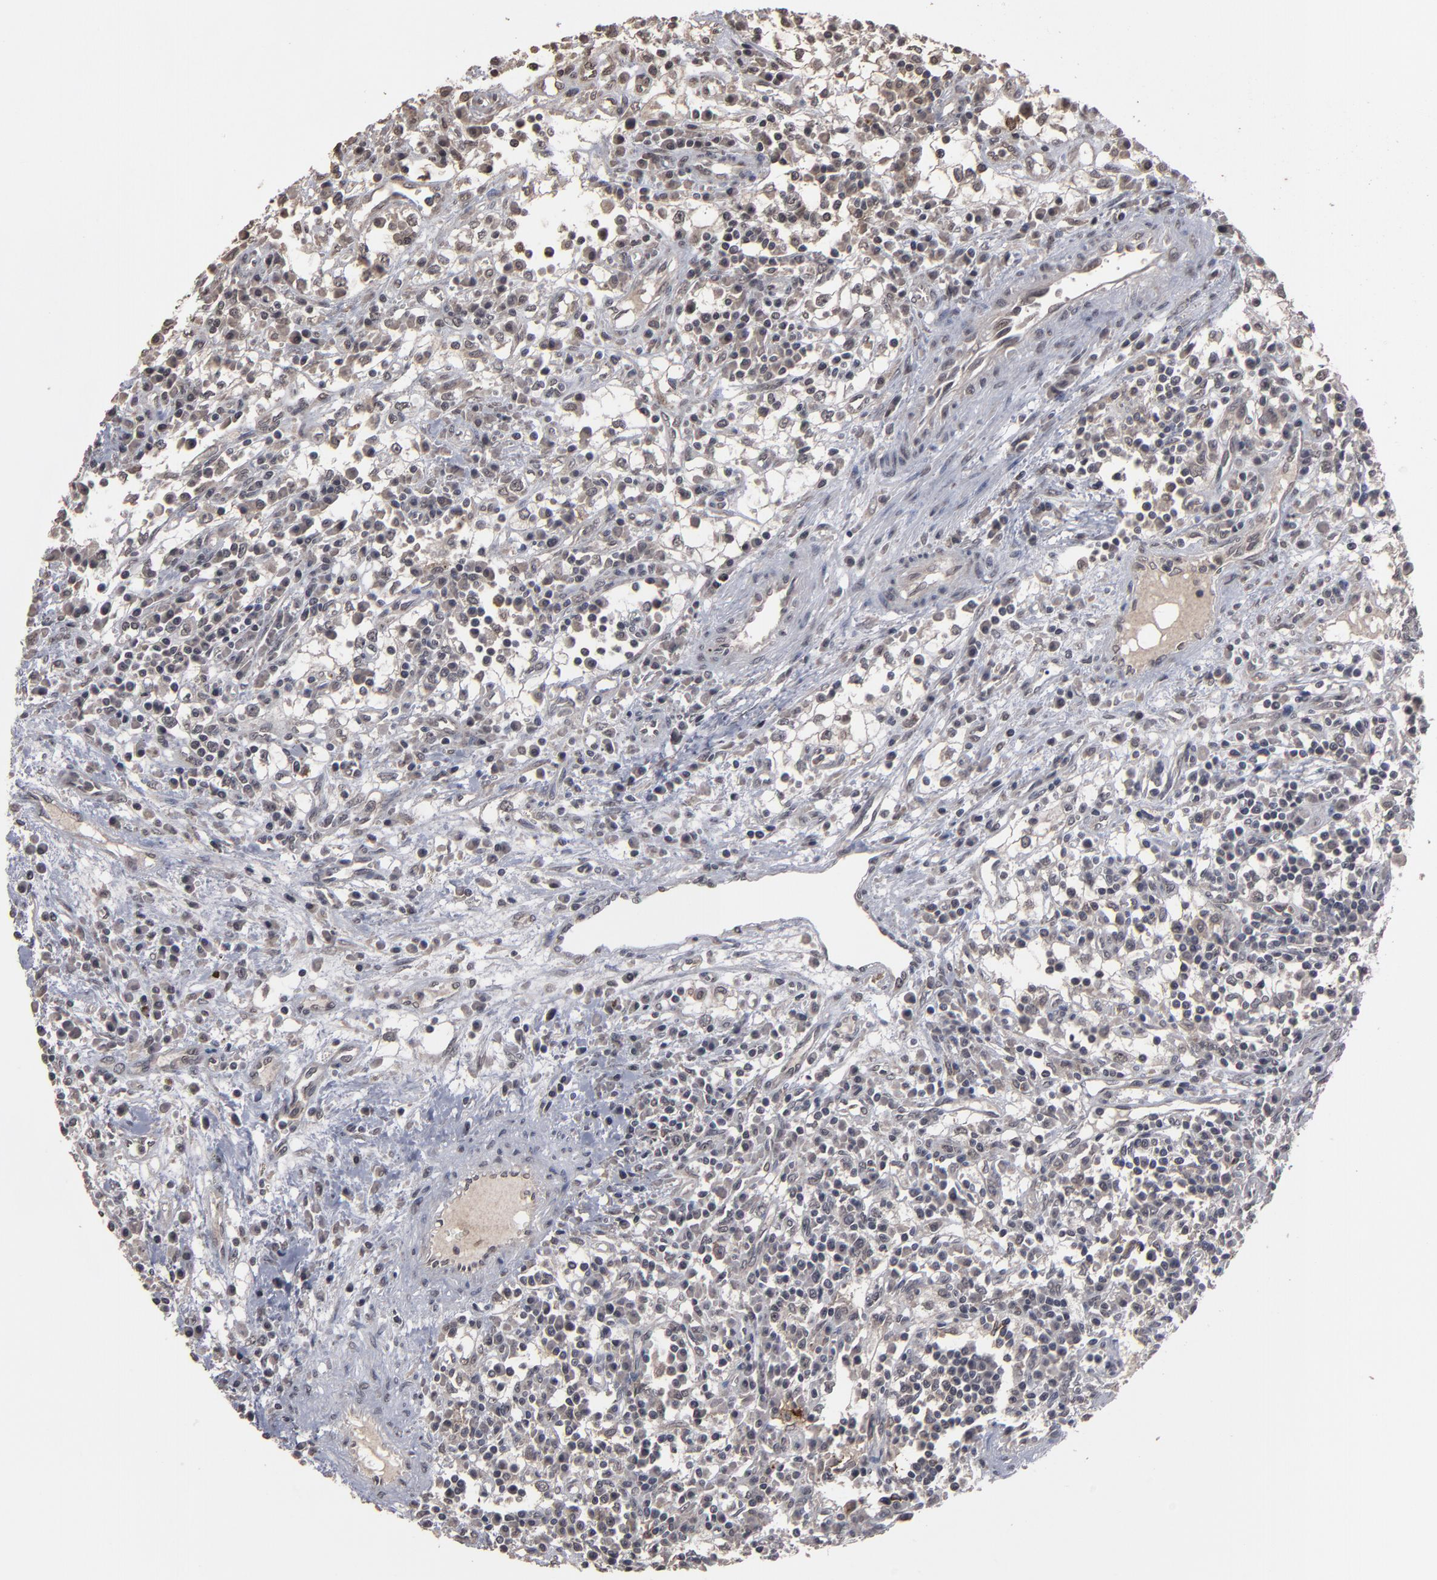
{"staining": {"intensity": "weak", "quantity": ">75%", "location": "cytoplasmic/membranous"}, "tissue": "renal cancer", "cell_type": "Tumor cells", "image_type": "cancer", "snomed": [{"axis": "morphology", "description": "Adenocarcinoma, NOS"}, {"axis": "topography", "description": "Kidney"}], "caption": "Immunohistochemical staining of renal adenocarcinoma exhibits low levels of weak cytoplasmic/membranous expression in approximately >75% of tumor cells. (Brightfield microscopy of DAB IHC at high magnification).", "gene": "SLC22A17", "patient": {"sex": "male", "age": 82}}